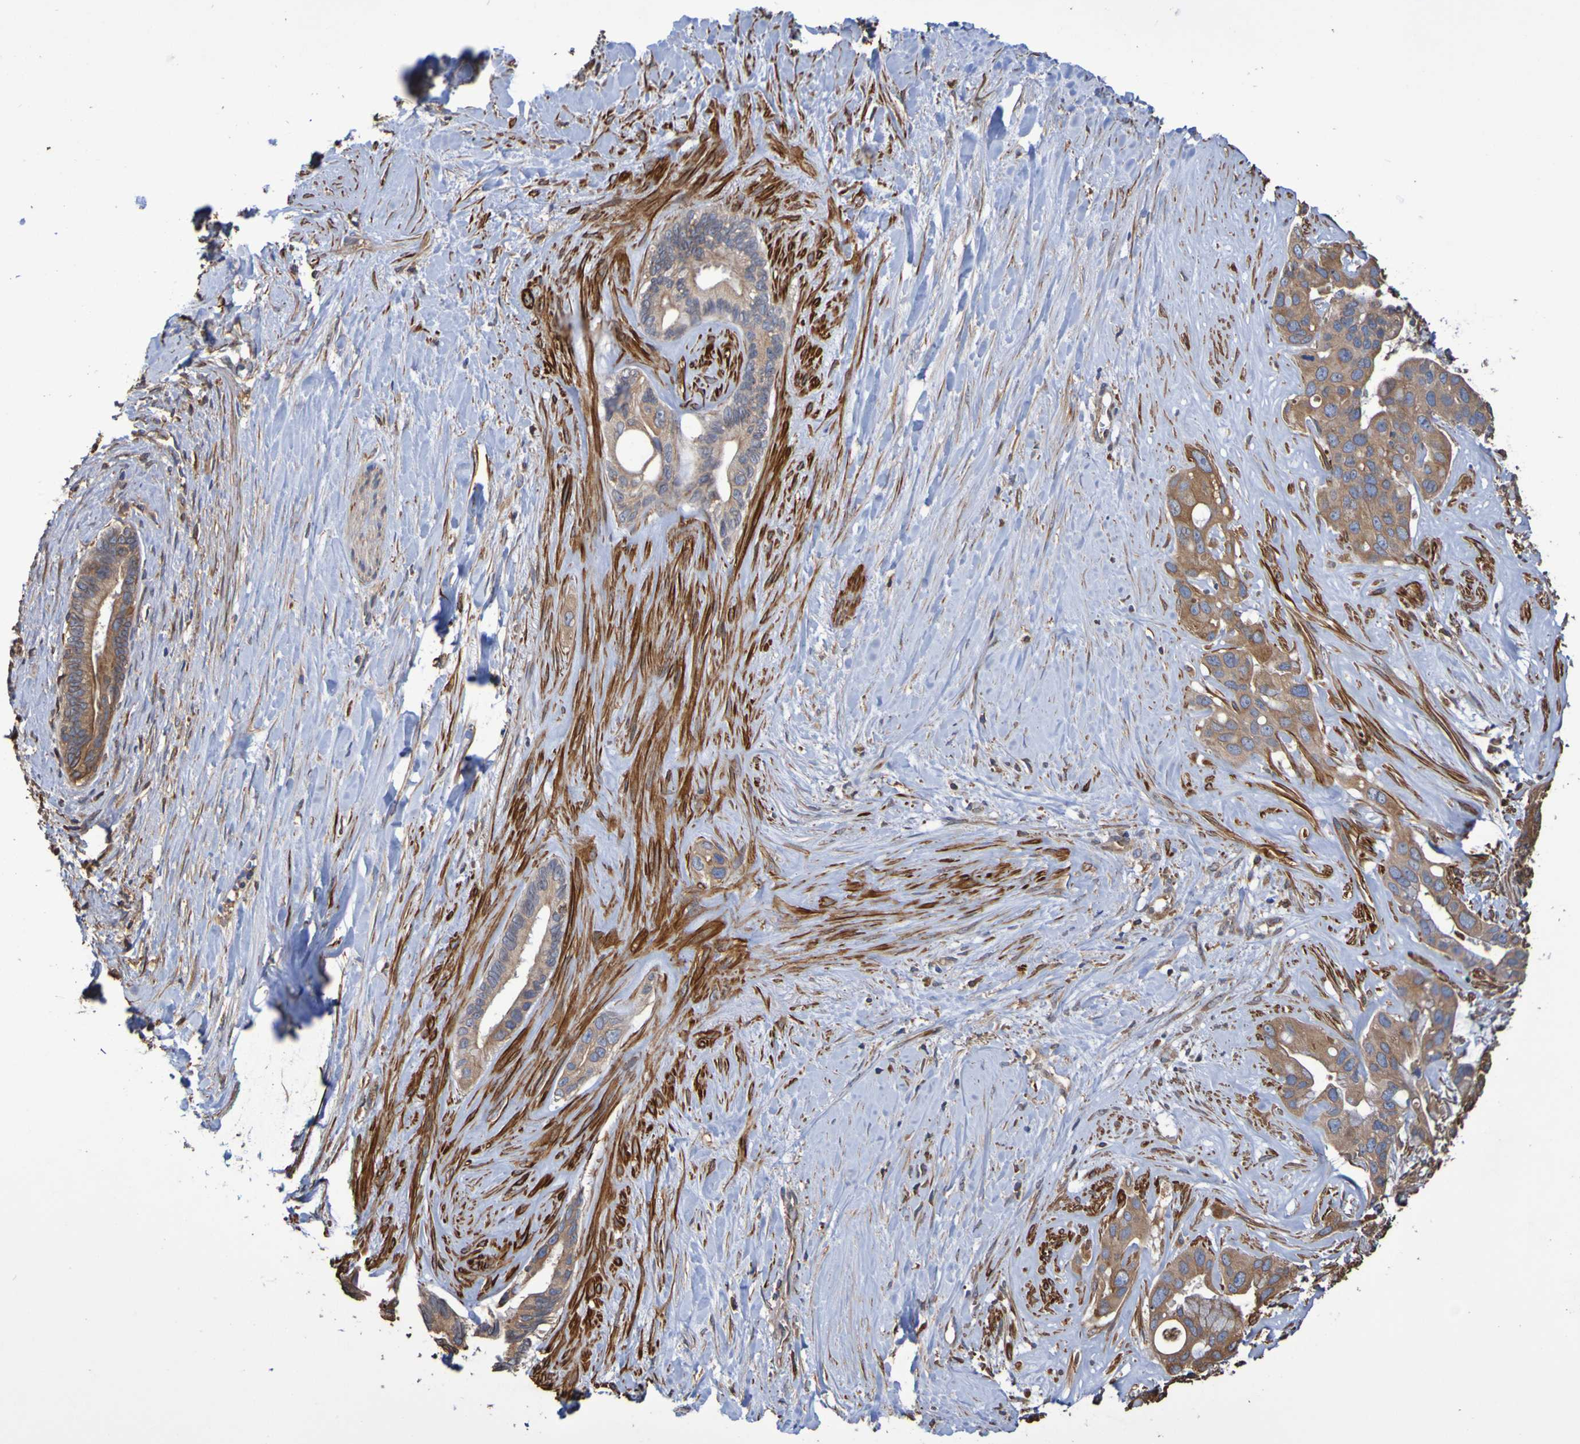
{"staining": {"intensity": "moderate", "quantity": ">75%", "location": "cytoplasmic/membranous"}, "tissue": "liver cancer", "cell_type": "Tumor cells", "image_type": "cancer", "snomed": [{"axis": "morphology", "description": "Cholangiocarcinoma"}, {"axis": "topography", "description": "Liver"}], "caption": "Immunohistochemistry (IHC) staining of liver cholangiocarcinoma, which shows medium levels of moderate cytoplasmic/membranous positivity in approximately >75% of tumor cells indicating moderate cytoplasmic/membranous protein positivity. The staining was performed using DAB (3,3'-diaminobenzidine) (brown) for protein detection and nuclei were counterstained in hematoxylin (blue).", "gene": "RAB11A", "patient": {"sex": "female", "age": 65}}